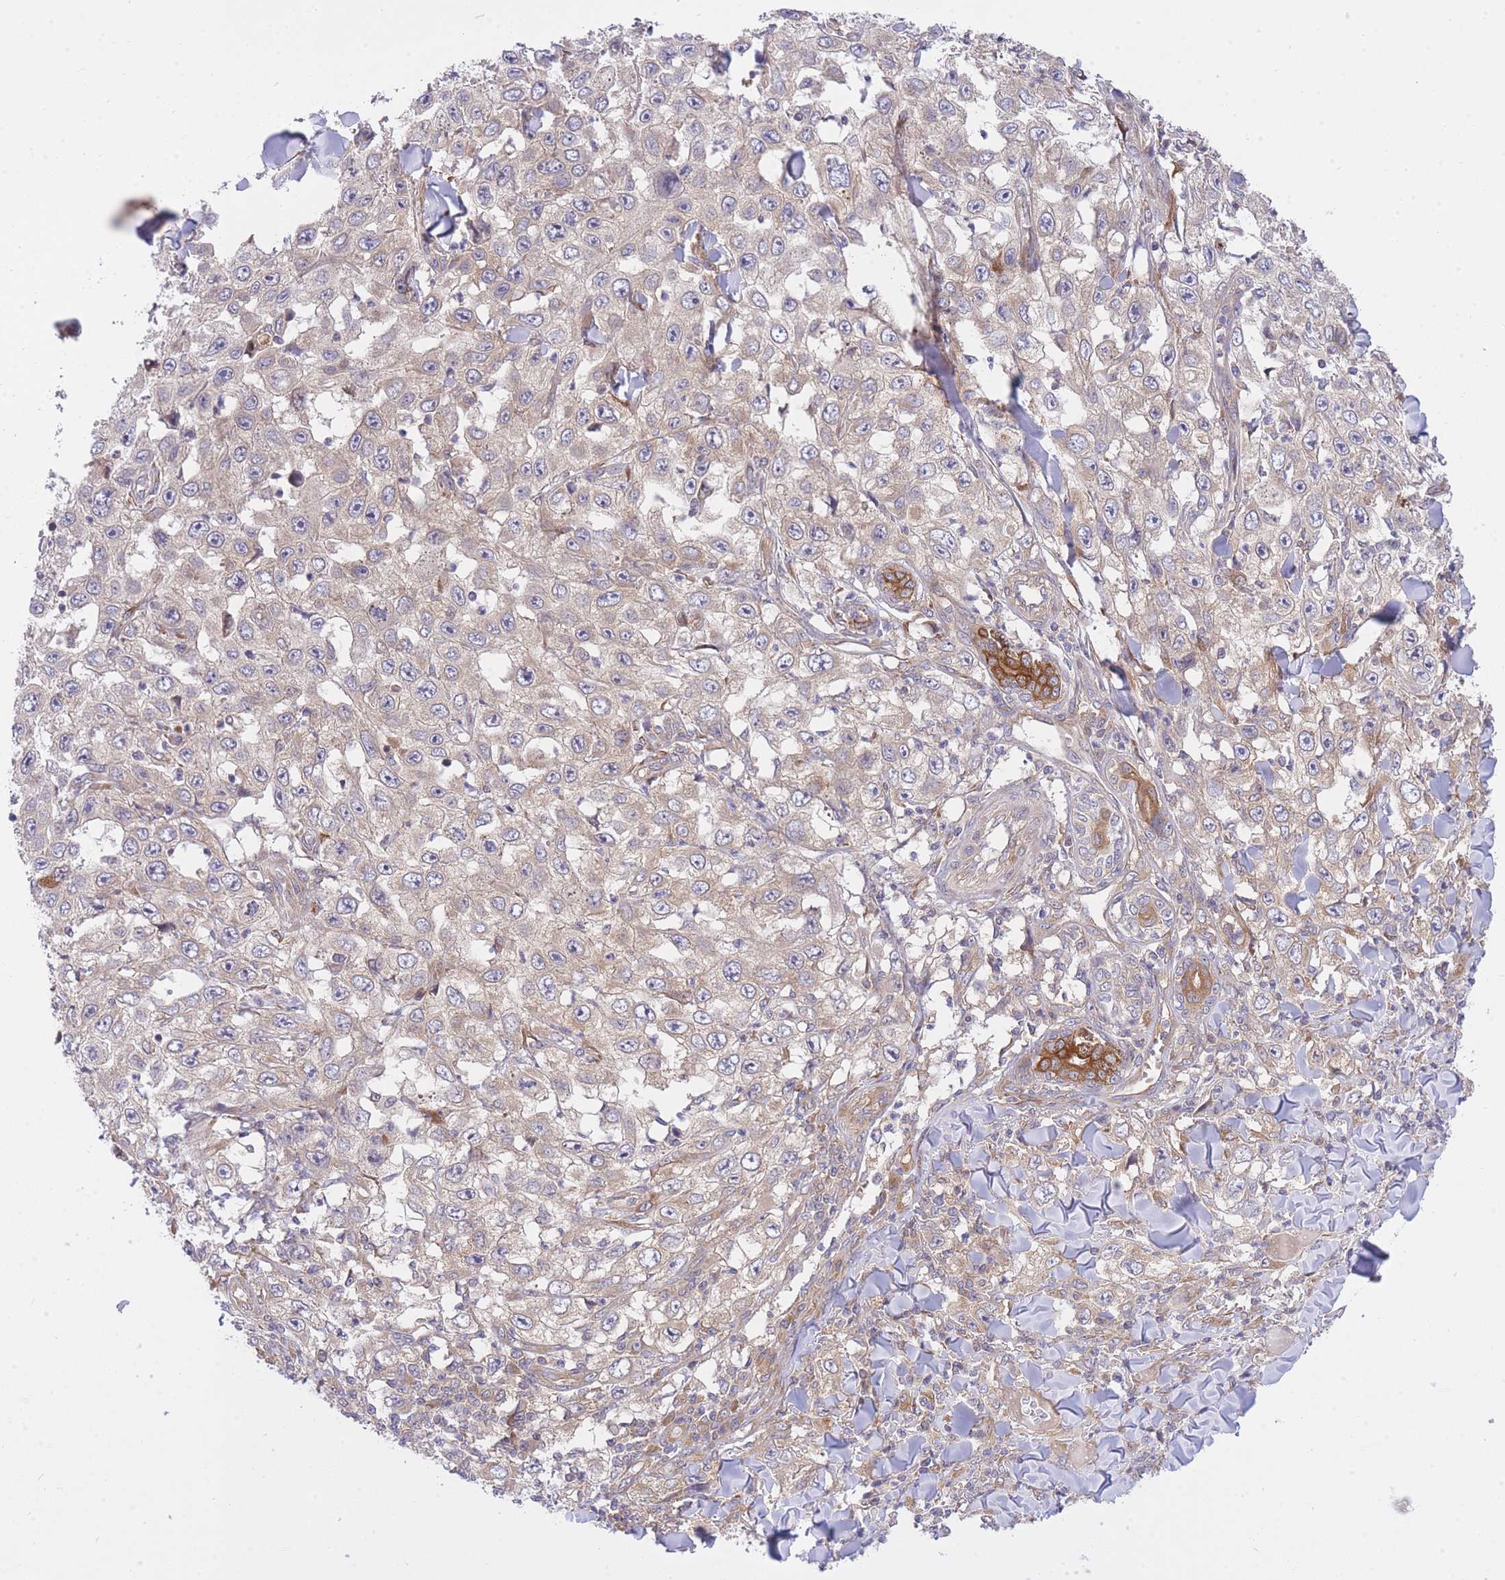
{"staining": {"intensity": "moderate", "quantity": "25%-75%", "location": "cytoplasmic/membranous"}, "tissue": "skin cancer", "cell_type": "Tumor cells", "image_type": "cancer", "snomed": [{"axis": "morphology", "description": "Squamous cell carcinoma, NOS"}, {"axis": "topography", "description": "Skin"}], "caption": "Skin squamous cell carcinoma was stained to show a protein in brown. There is medium levels of moderate cytoplasmic/membranous positivity in about 25%-75% of tumor cells.", "gene": "EIF2B2", "patient": {"sex": "male", "age": 82}}